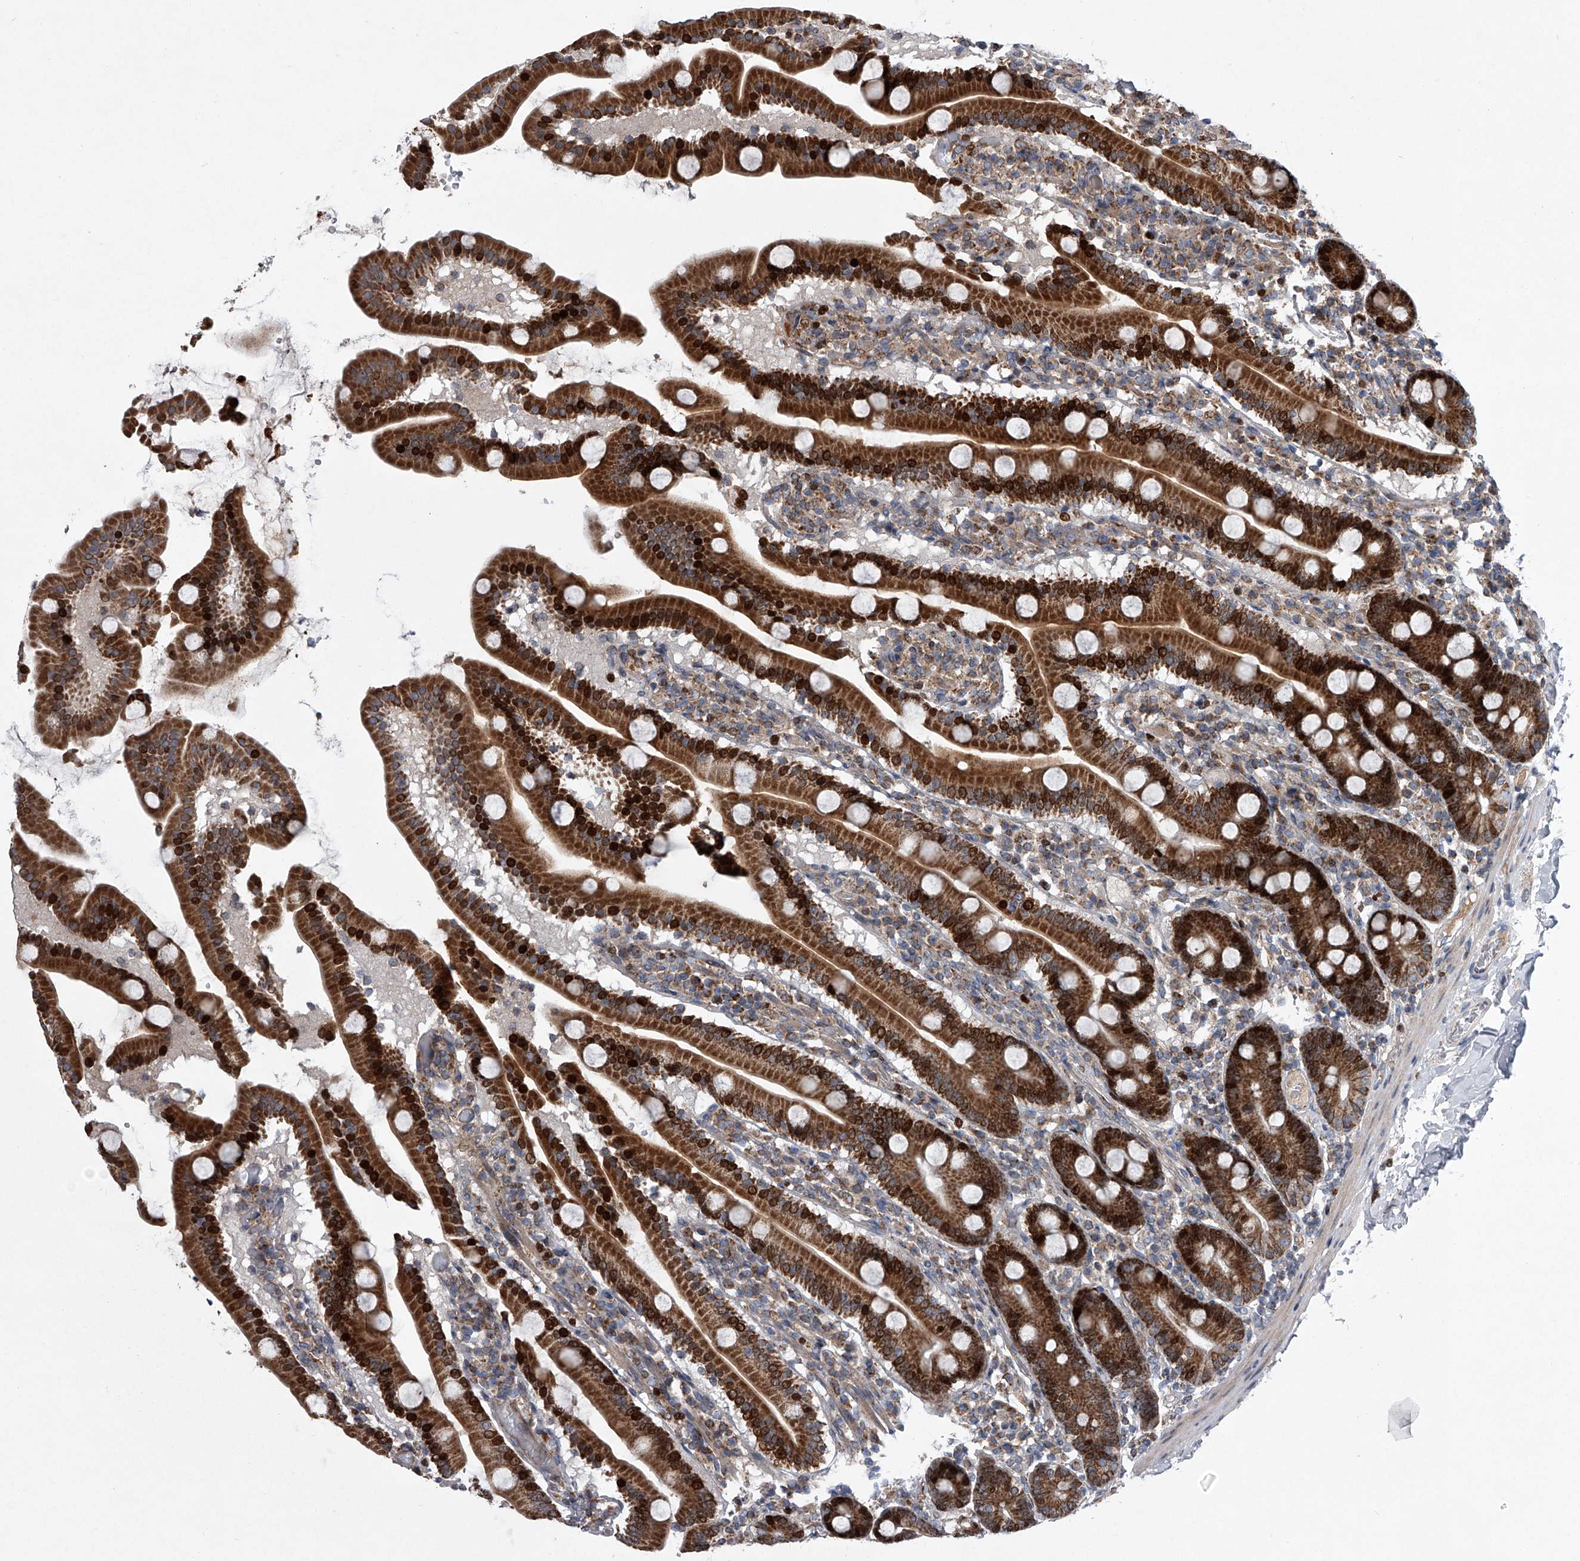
{"staining": {"intensity": "strong", "quantity": ">75%", "location": "cytoplasmic/membranous,nuclear"}, "tissue": "duodenum", "cell_type": "Glandular cells", "image_type": "normal", "snomed": [{"axis": "morphology", "description": "Normal tissue, NOS"}, {"axis": "topography", "description": "Duodenum"}], "caption": "High-power microscopy captured an immunohistochemistry (IHC) photomicrograph of normal duodenum, revealing strong cytoplasmic/membranous,nuclear expression in approximately >75% of glandular cells.", "gene": "STRADA", "patient": {"sex": "male", "age": 55}}